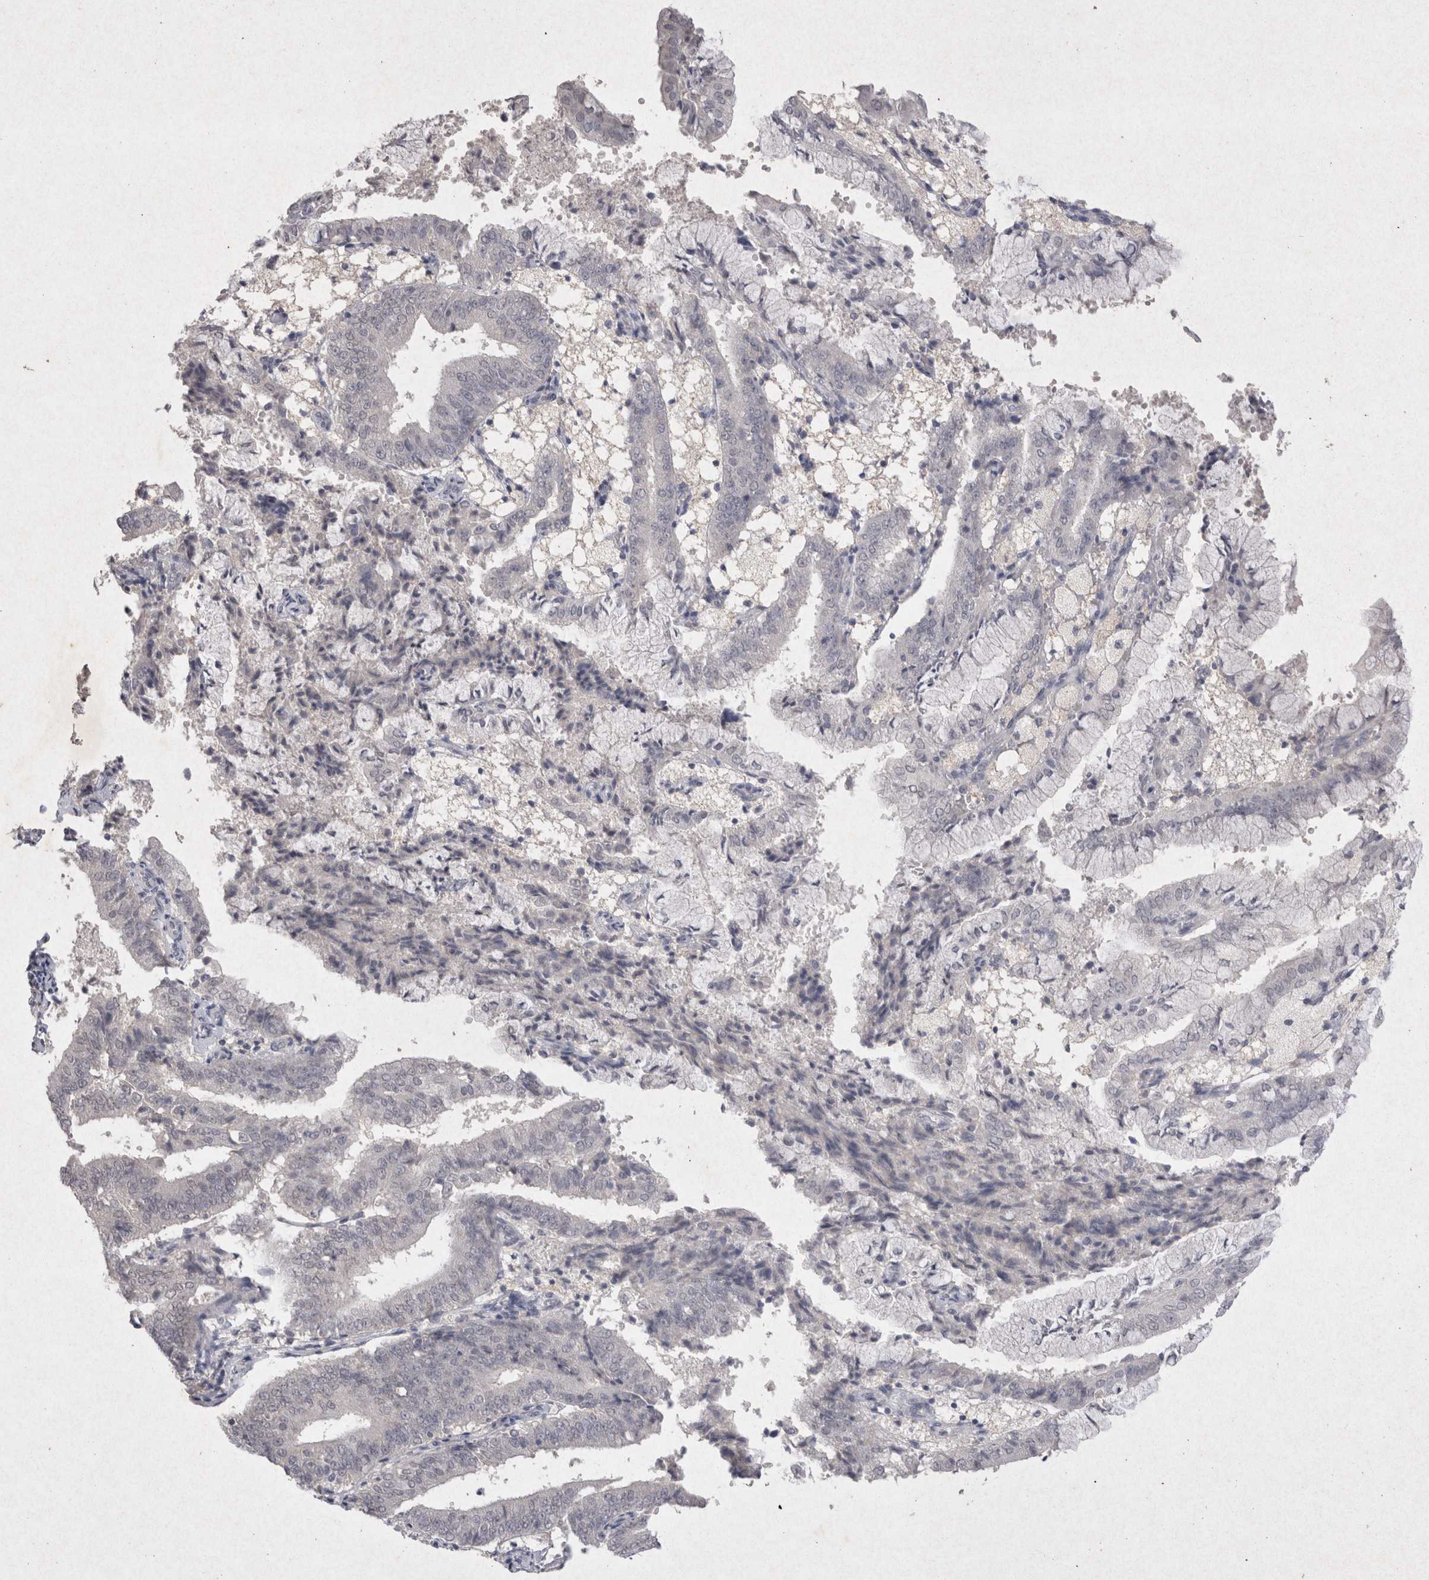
{"staining": {"intensity": "negative", "quantity": "none", "location": "none"}, "tissue": "endometrial cancer", "cell_type": "Tumor cells", "image_type": "cancer", "snomed": [{"axis": "morphology", "description": "Adenocarcinoma, NOS"}, {"axis": "topography", "description": "Endometrium"}], "caption": "Tumor cells are negative for protein expression in human adenocarcinoma (endometrial).", "gene": "LYVE1", "patient": {"sex": "female", "age": 63}}